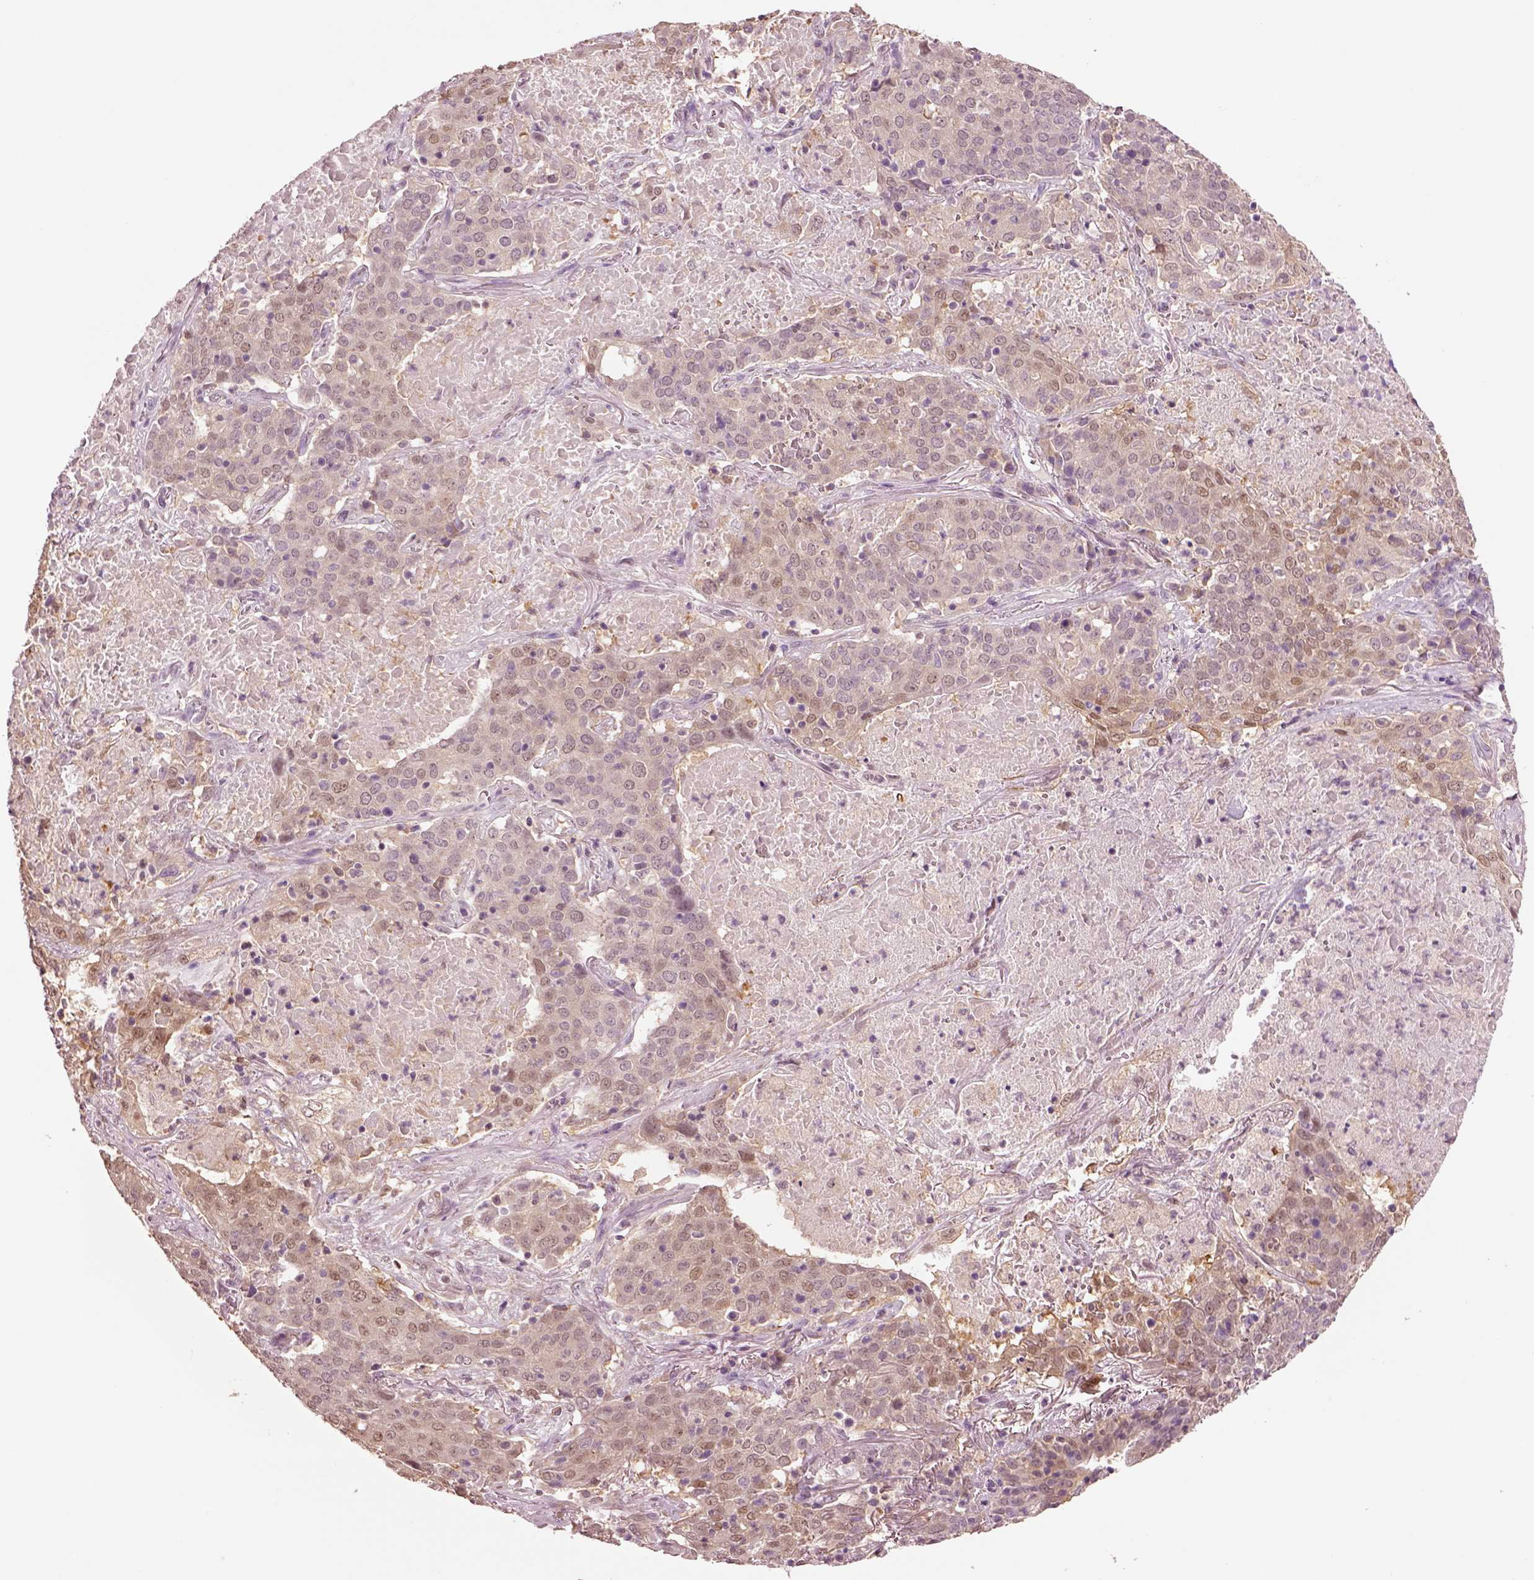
{"staining": {"intensity": "weak", "quantity": ">75%", "location": "cytoplasmic/membranous"}, "tissue": "lung cancer", "cell_type": "Tumor cells", "image_type": "cancer", "snomed": [{"axis": "morphology", "description": "Squamous cell carcinoma, NOS"}, {"axis": "topography", "description": "Lung"}], "caption": "Immunohistochemistry (IHC) image of neoplastic tissue: human lung cancer (squamous cell carcinoma) stained using IHC reveals low levels of weak protein expression localized specifically in the cytoplasmic/membranous of tumor cells, appearing as a cytoplasmic/membranous brown color.", "gene": "CLPSL1", "patient": {"sex": "male", "age": 82}}